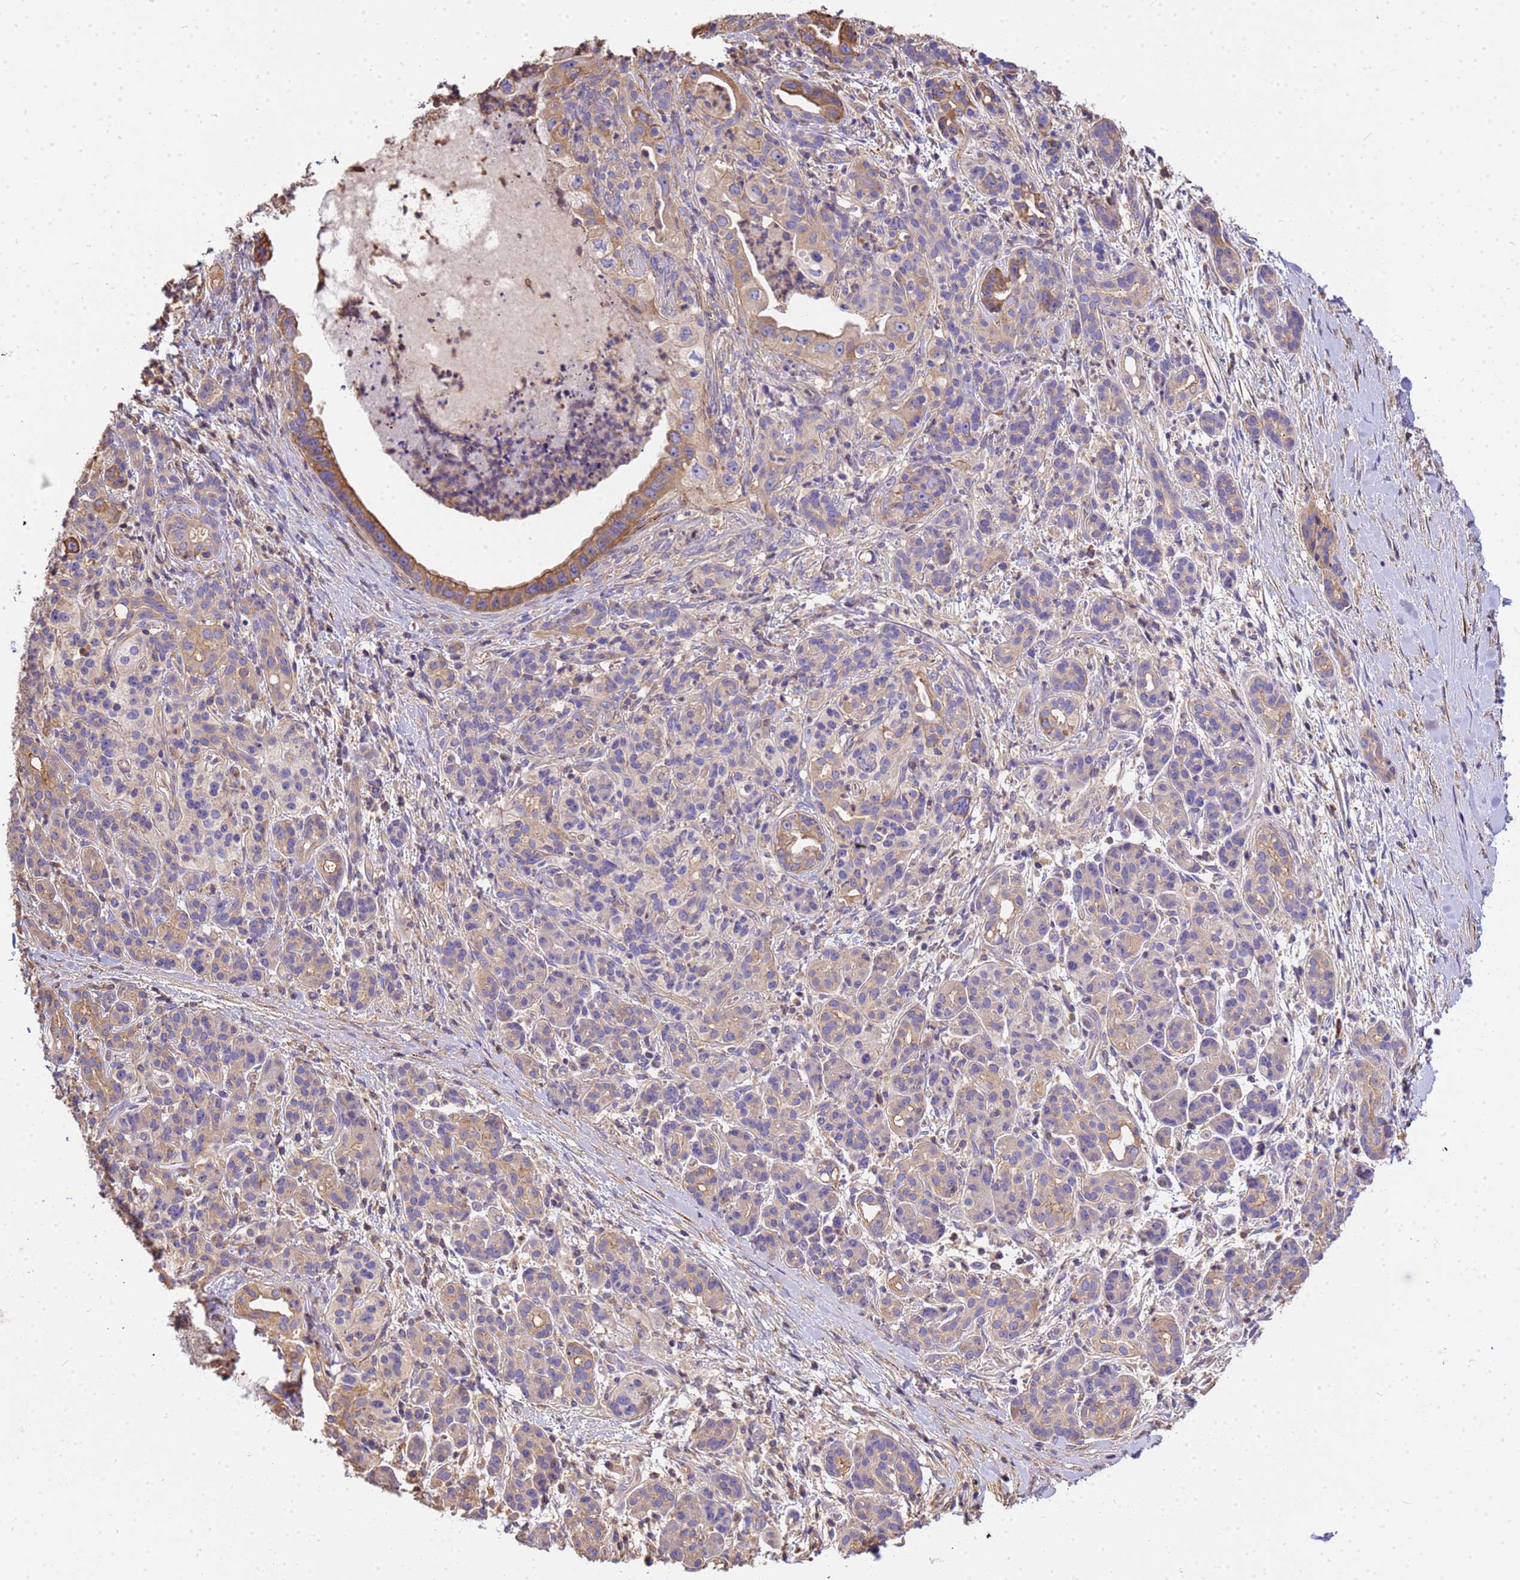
{"staining": {"intensity": "moderate", "quantity": "25%-75%", "location": "cytoplasmic/membranous"}, "tissue": "pancreatic cancer", "cell_type": "Tumor cells", "image_type": "cancer", "snomed": [{"axis": "morphology", "description": "Adenocarcinoma, NOS"}, {"axis": "topography", "description": "Pancreas"}], "caption": "DAB immunohistochemical staining of human adenocarcinoma (pancreatic) exhibits moderate cytoplasmic/membranous protein expression in about 25%-75% of tumor cells. Using DAB (3,3'-diaminobenzidine) (brown) and hematoxylin (blue) stains, captured at high magnification using brightfield microscopy.", "gene": "WDR64", "patient": {"sex": "male", "age": 58}}